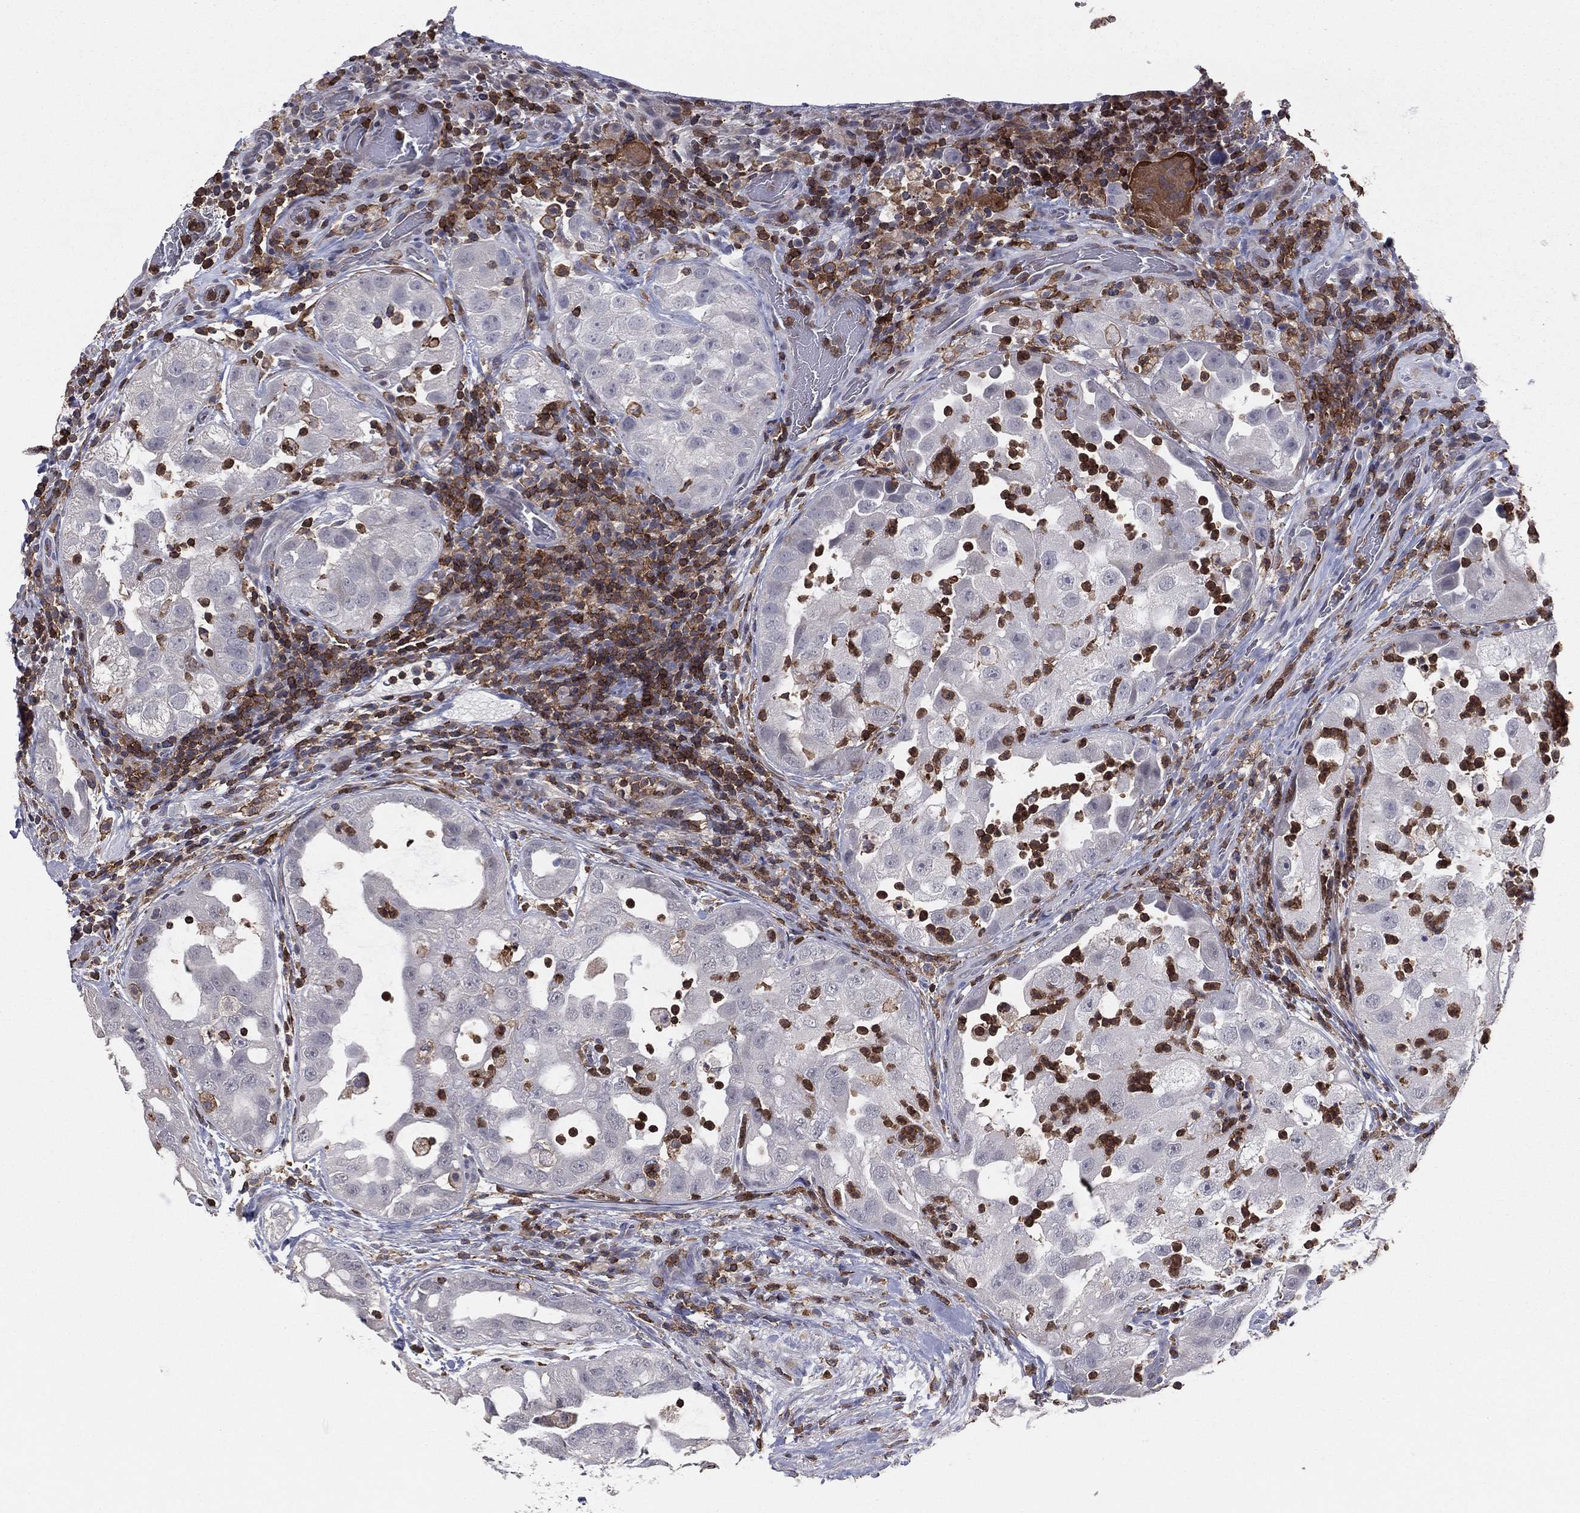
{"staining": {"intensity": "negative", "quantity": "none", "location": "none"}, "tissue": "urothelial cancer", "cell_type": "Tumor cells", "image_type": "cancer", "snomed": [{"axis": "morphology", "description": "Urothelial carcinoma, High grade"}, {"axis": "topography", "description": "Urinary bladder"}], "caption": "Immunohistochemistry of human urothelial cancer demonstrates no positivity in tumor cells.", "gene": "PSTPIP1", "patient": {"sex": "female", "age": 41}}